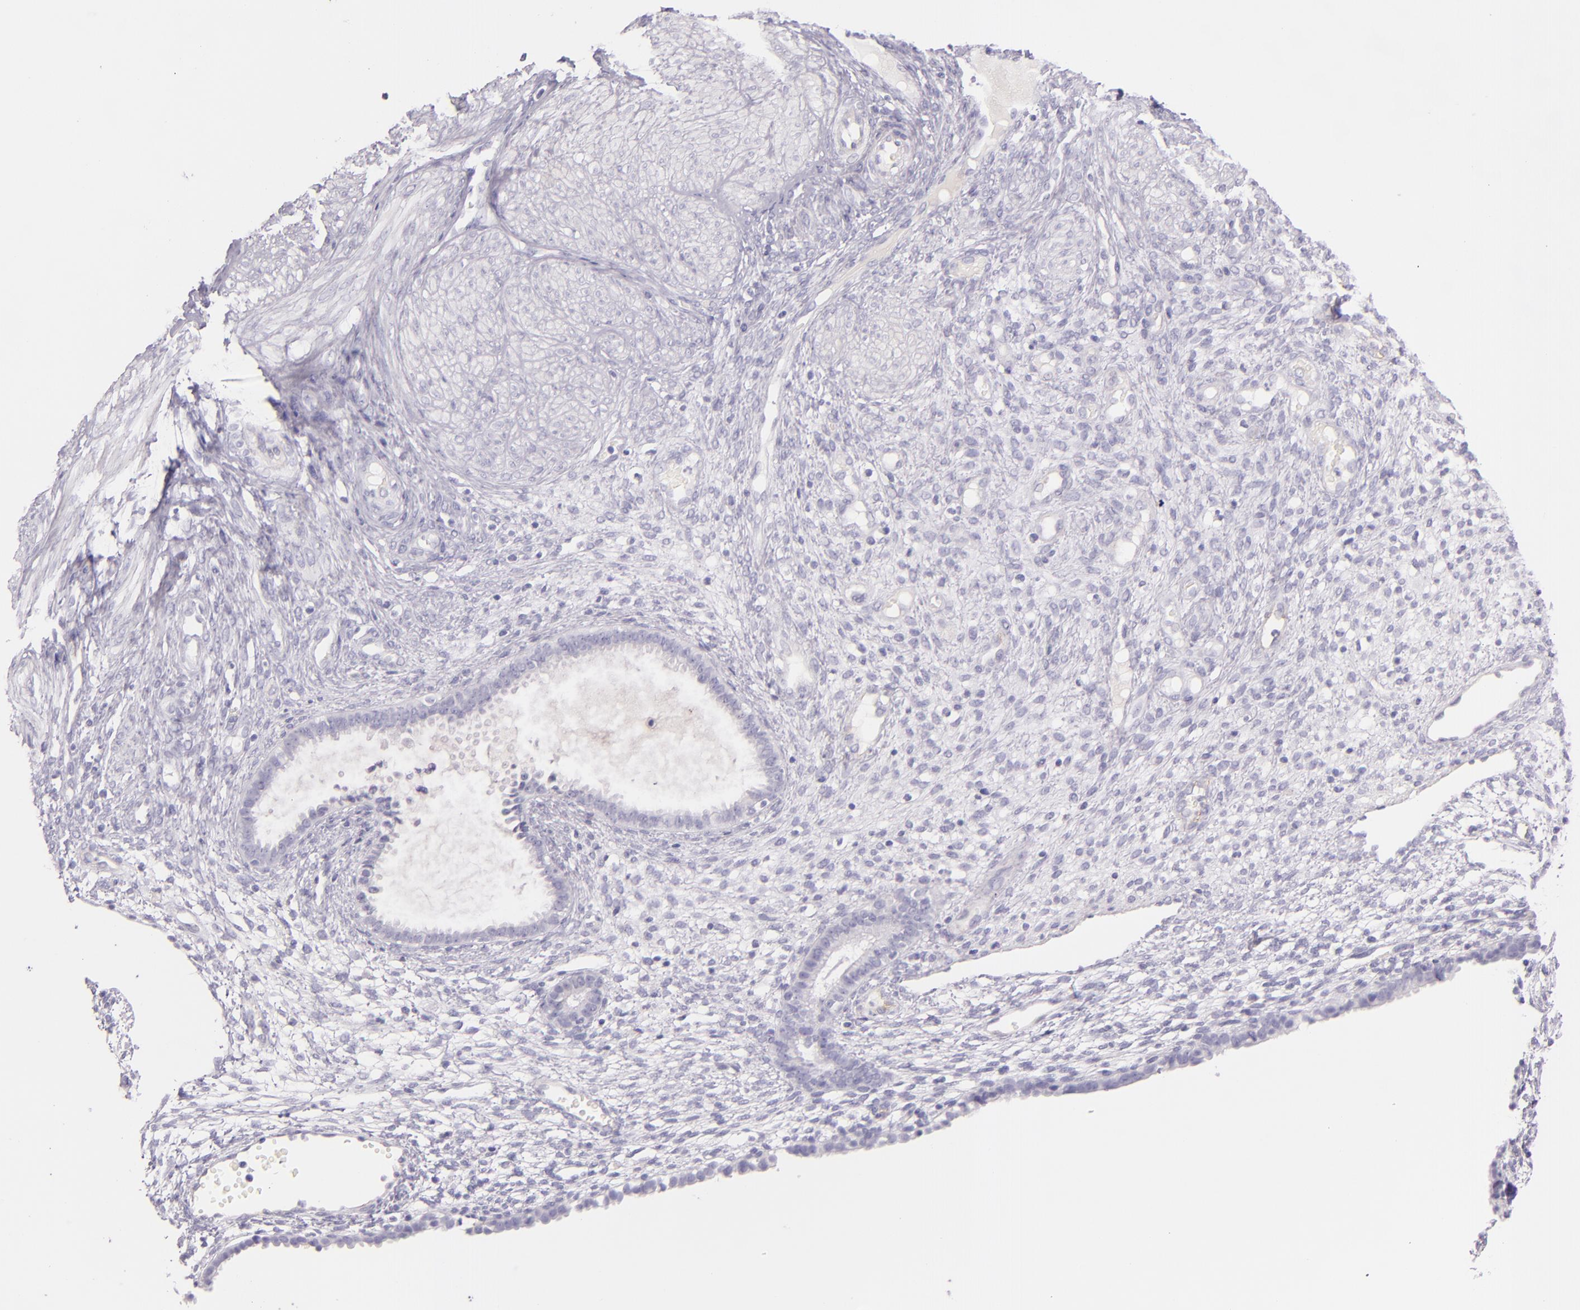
{"staining": {"intensity": "negative", "quantity": "none", "location": "none"}, "tissue": "endometrium", "cell_type": "Cells in endometrial stroma", "image_type": "normal", "snomed": [{"axis": "morphology", "description": "Normal tissue, NOS"}, {"axis": "topography", "description": "Endometrium"}], "caption": "Endometrium stained for a protein using immunohistochemistry (IHC) displays no positivity cells in endometrial stroma.", "gene": "ICAM1", "patient": {"sex": "female", "age": 72}}